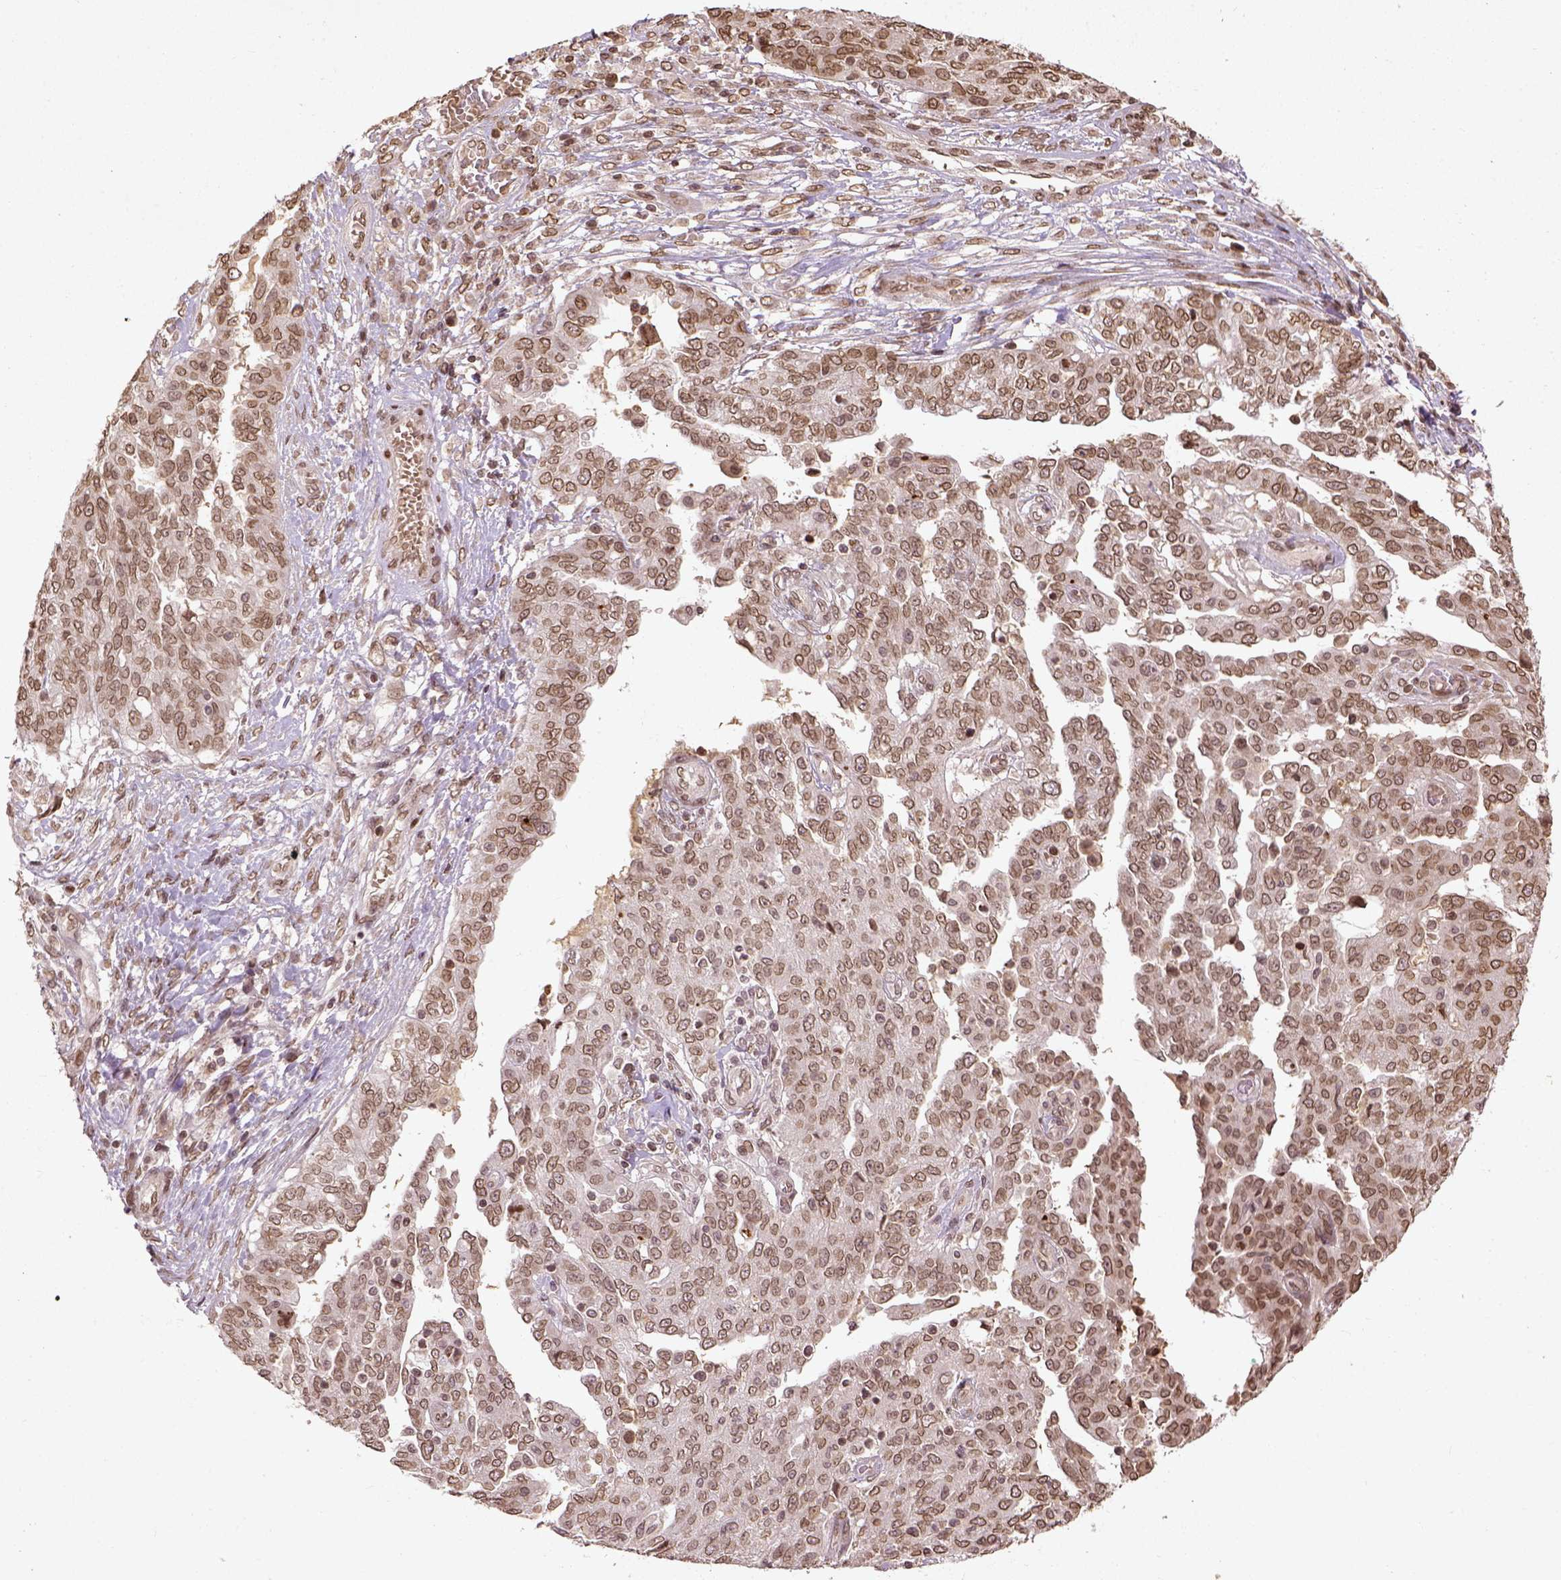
{"staining": {"intensity": "moderate", "quantity": ">75%", "location": "nuclear"}, "tissue": "ovarian cancer", "cell_type": "Tumor cells", "image_type": "cancer", "snomed": [{"axis": "morphology", "description": "Cystadenocarcinoma, serous, NOS"}, {"axis": "topography", "description": "Ovary"}], "caption": "An image of human ovarian cancer stained for a protein reveals moderate nuclear brown staining in tumor cells.", "gene": "BANF1", "patient": {"sex": "female", "age": 67}}